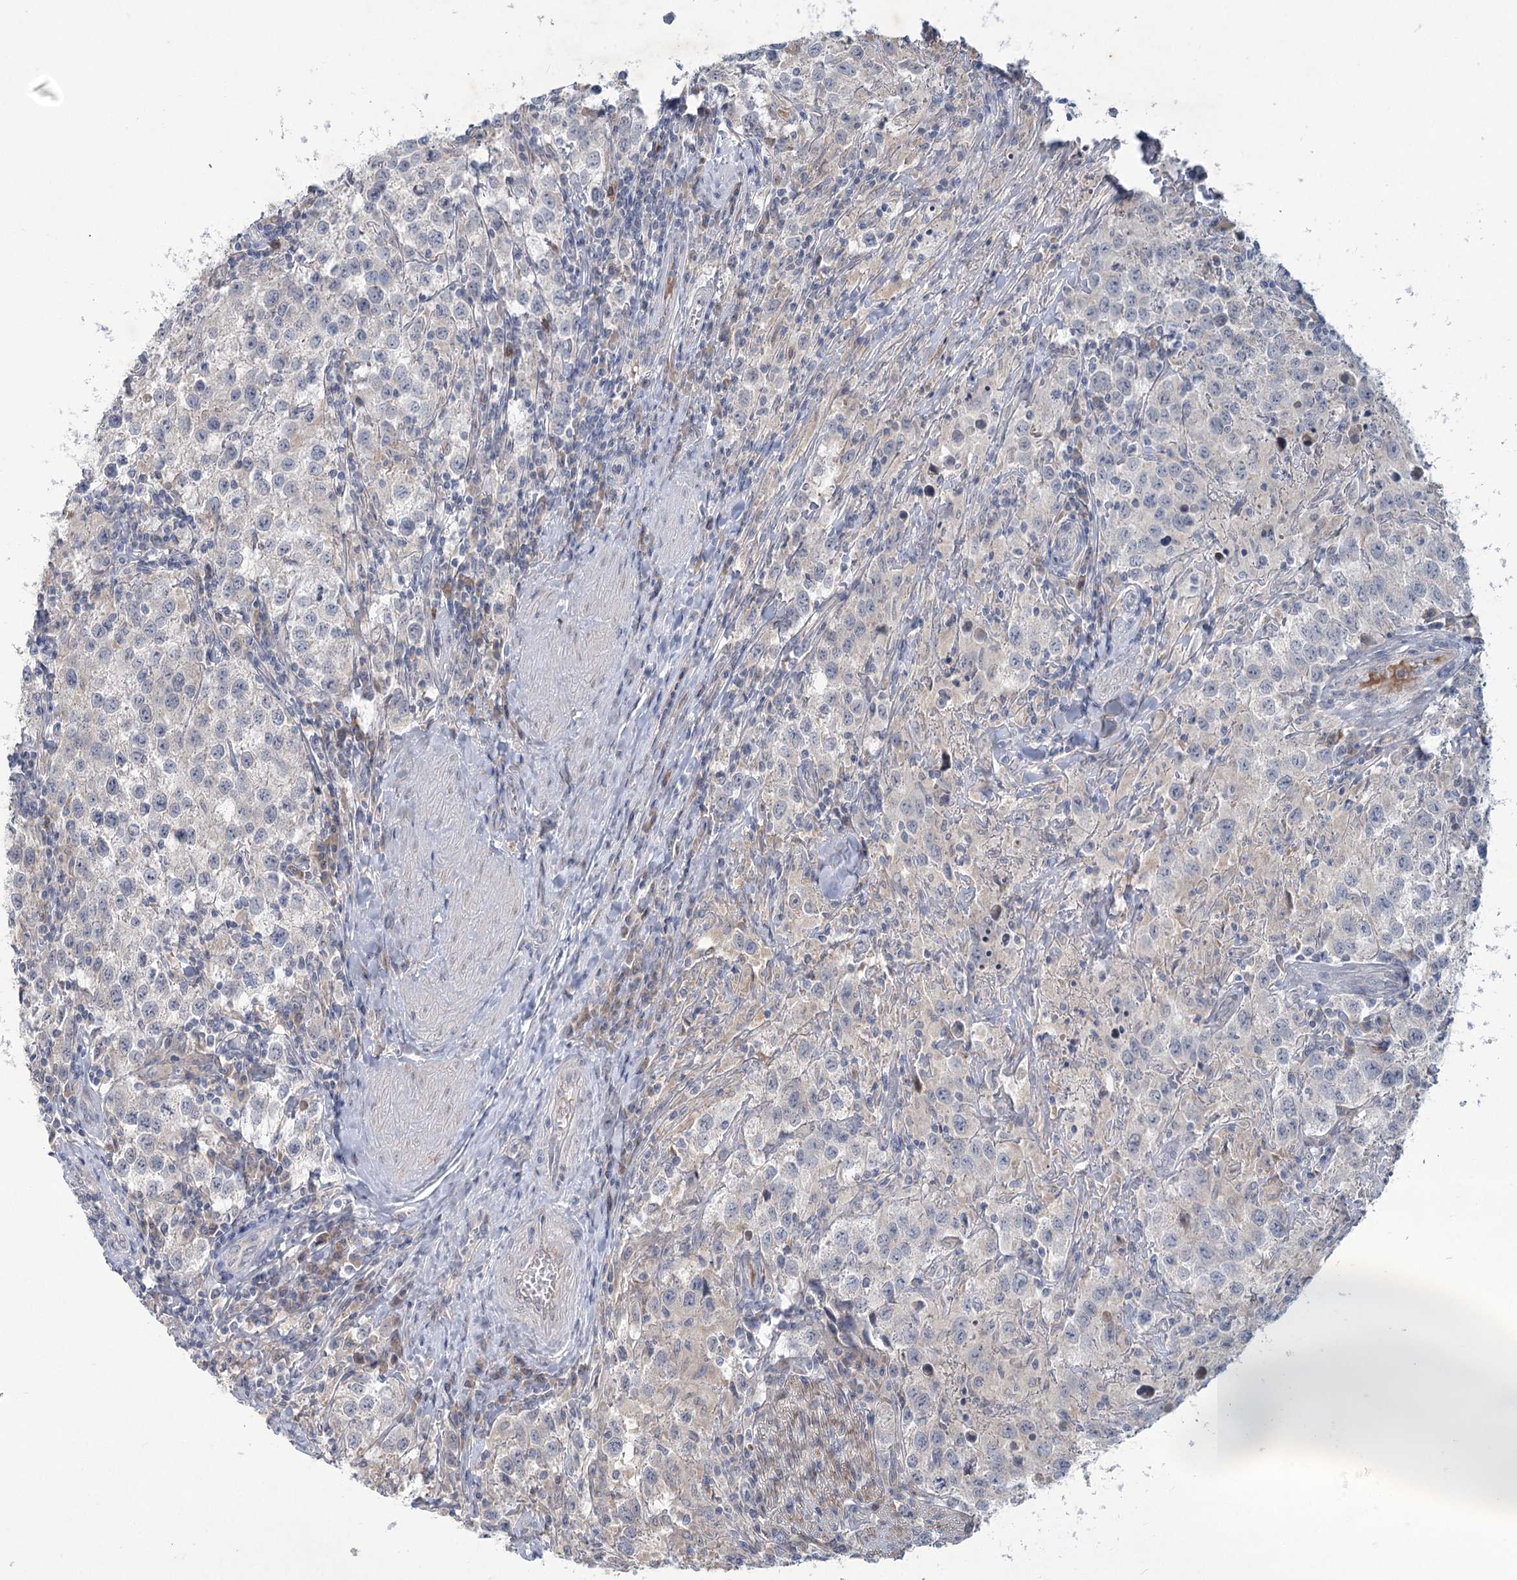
{"staining": {"intensity": "negative", "quantity": "none", "location": "none"}, "tissue": "testis cancer", "cell_type": "Tumor cells", "image_type": "cancer", "snomed": [{"axis": "morphology", "description": "Seminoma, NOS"}, {"axis": "morphology", "description": "Carcinoma, Embryonal, NOS"}, {"axis": "topography", "description": "Testis"}], "caption": "IHC of testis cancer shows no positivity in tumor cells.", "gene": "PLA2G12A", "patient": {"sex": "male", "age": 43}}